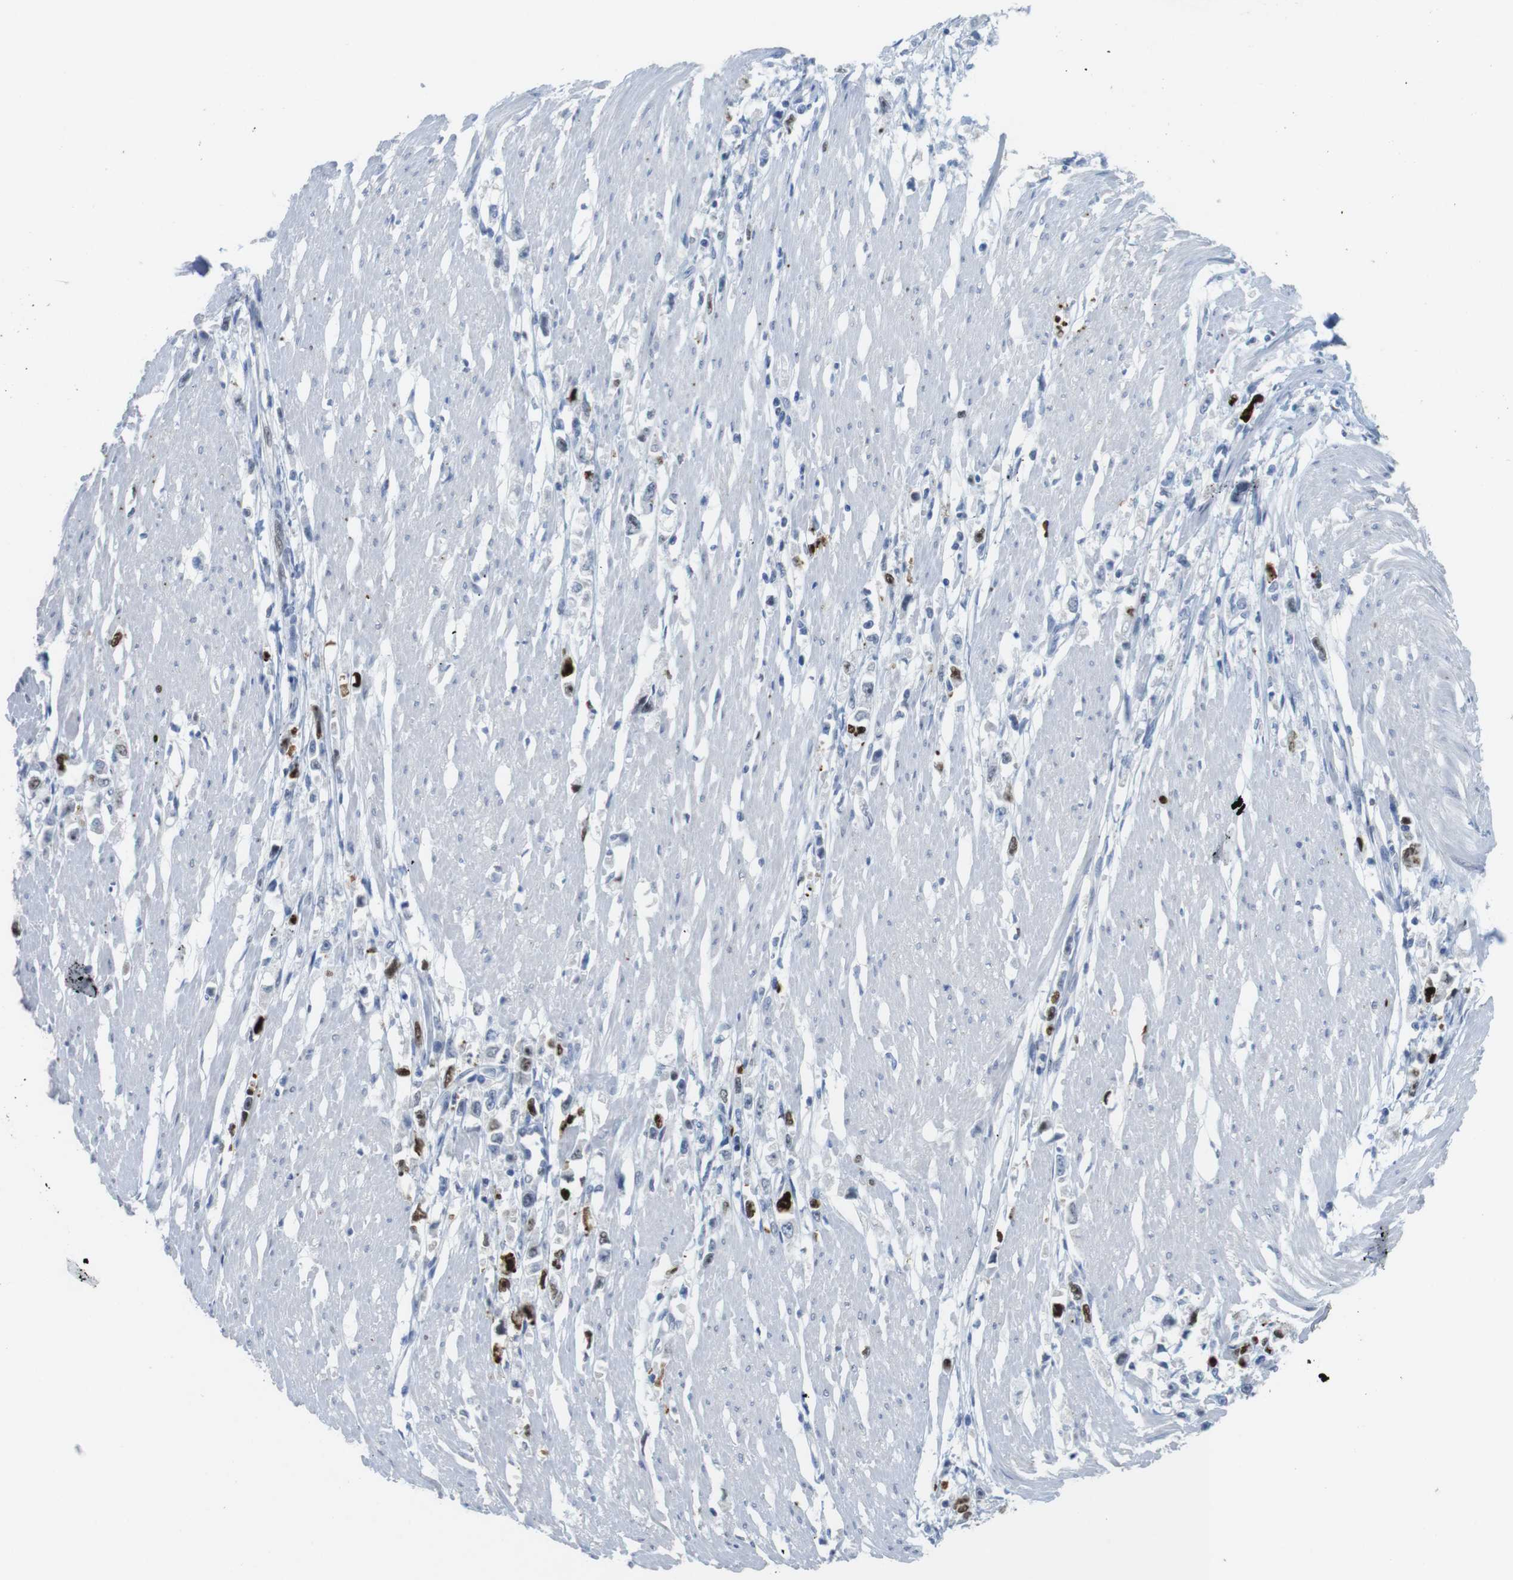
{"staining": {"intensity": "strong", "quantity": "<25%", "location": "nuclear"}, "tissue": "stomach cancer", "cell_type": "Tumor cells", "image_type": "cancer", "snomed": [{"axis": "morphology", "description": "Adenocarcinoma, NOS"}, {"axis": "topography", "description": "Stomach"}], "caption": "Protein expression analysis of adenocarcinoma (stomach) exhibits strong nuclear expression in about <25% of tumor cells.", "gene": "KPNA2", "patient": {"sex": "female", "age": 59}}